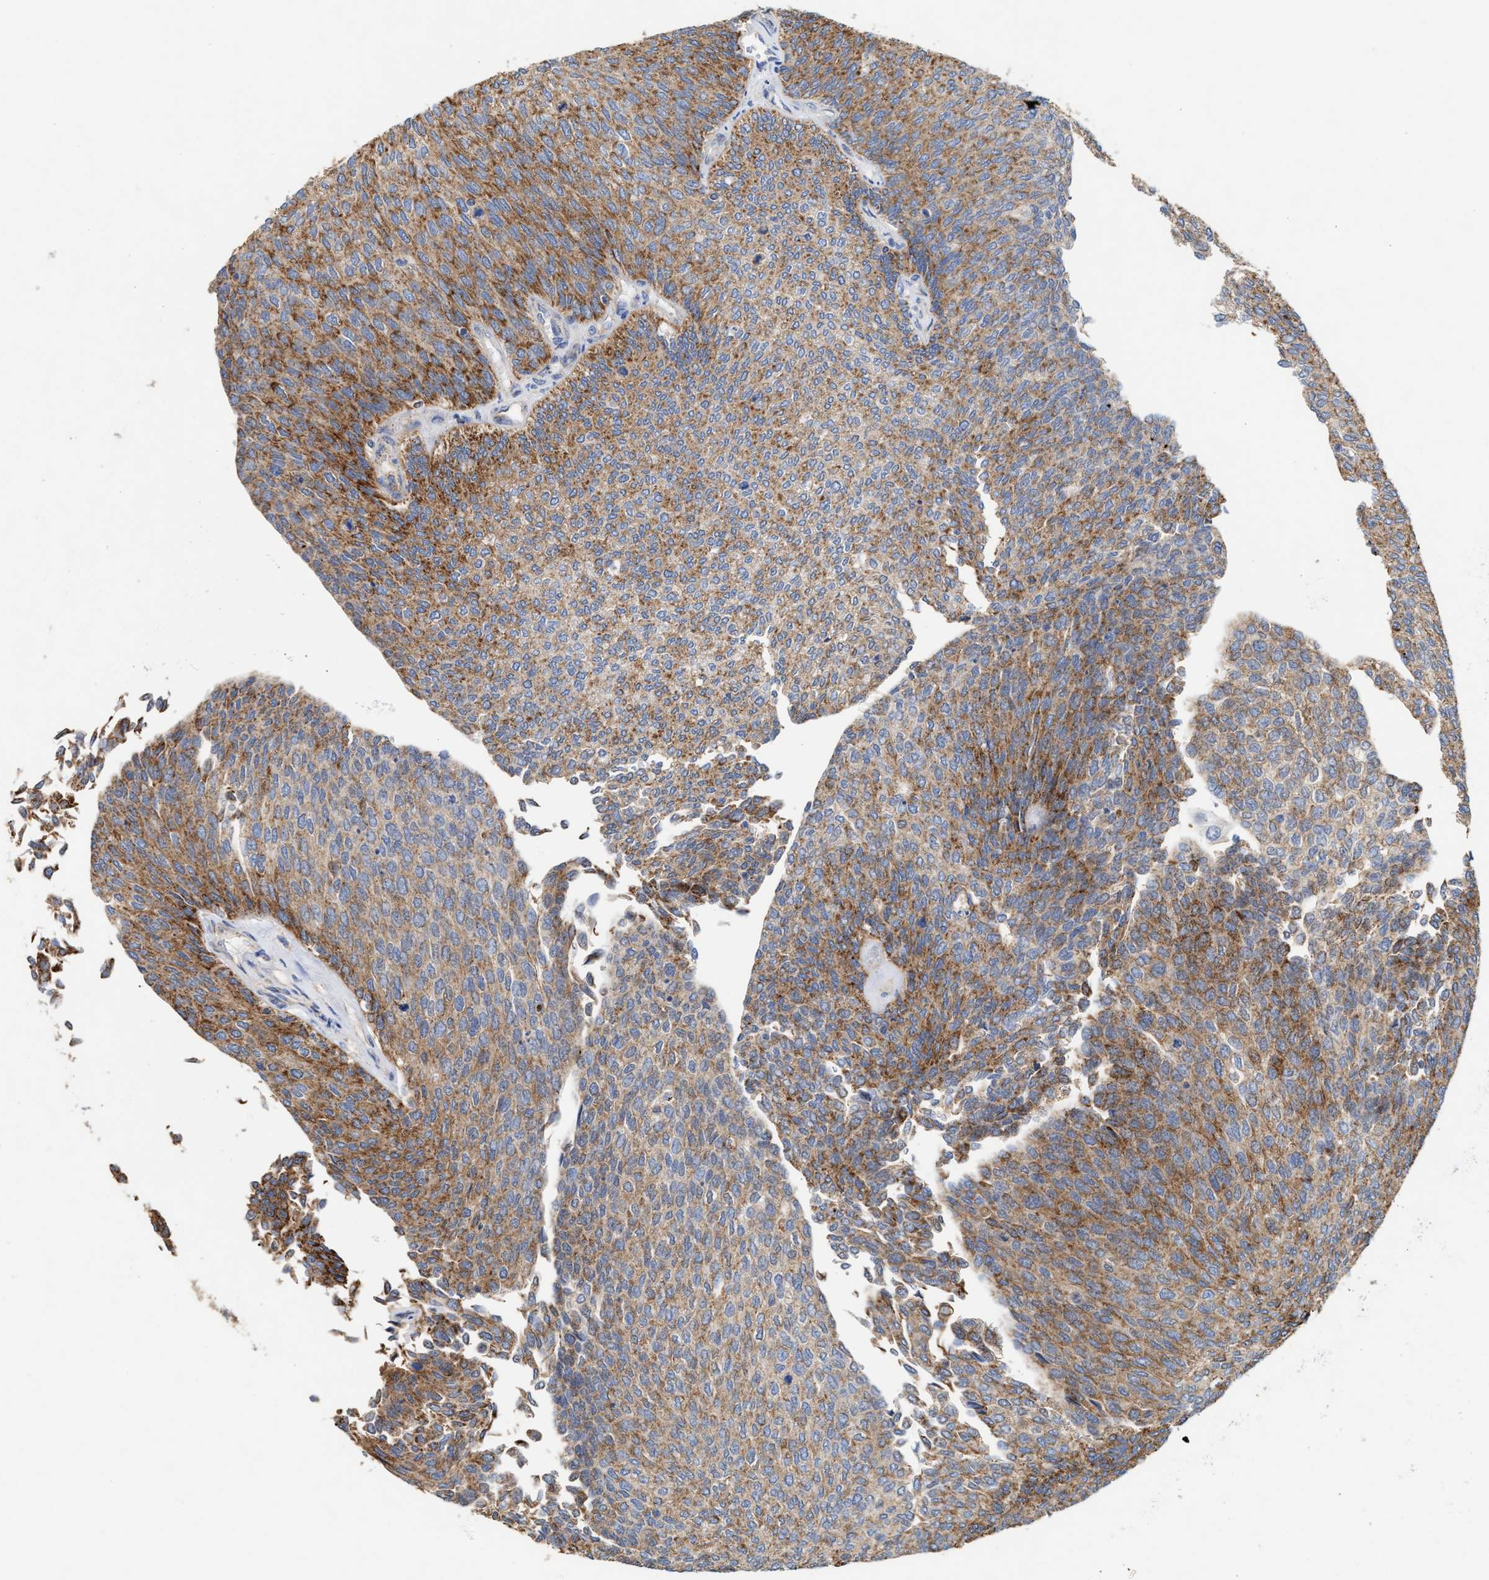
{"staining": {"intensity": "moderate", "quantity": ">75%", "location": "cytoplasmic/membranous"}, "tissue": "urothelial cancer", "cell_type": "Tumor cells", "image_type": "cancer", "snomed": [{"axis": "morphology", "description": "Urothelial carcinoma, Low grade"}, {"axis": "topography", "description": "Urinary bladder"}], "caption": "Immunohistochemical staining of human urothelial cancer shows medium levels of moderate cytoplasmic/membranous protein staining in approximately >75% of tumor cells.", "gene": "MECR", "patient": {"sex": "female", "age": 79}}